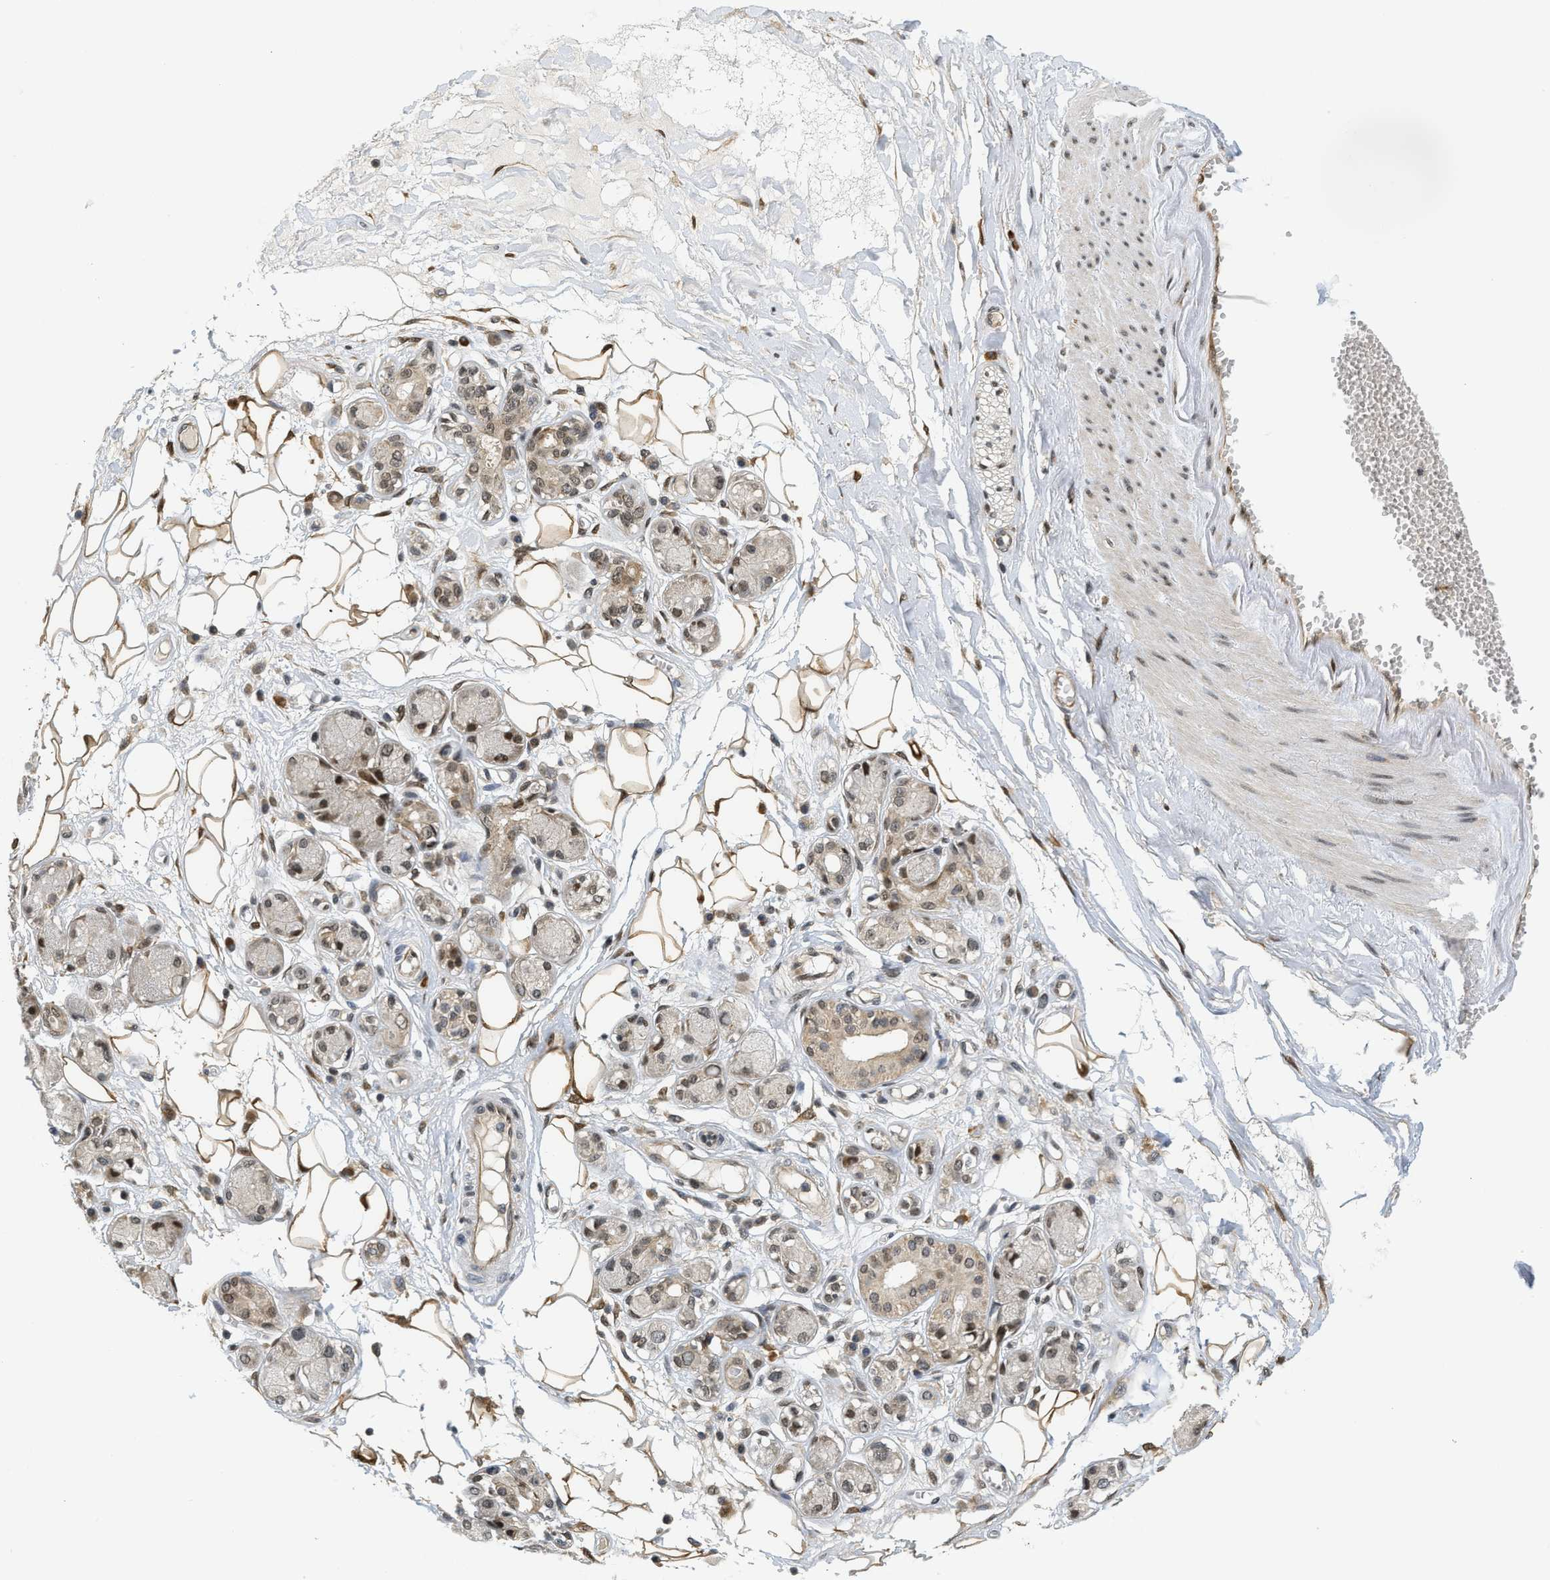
{"staining": {"intensity": "moderate", "quantity": ">75%", "location": "cytoplasmic/membranous,nuclear"}, "tissue": "adipose tissue", "cell_type": "Adipocytes", "image_type": "normal", "snomed": [{"axis": "morphology", "description": "Normal tissue, NOS"}, {"axis": "morphology", "description": "Inflammation, NOS"}, {"axis": "topography", "description": "Salivary gland"}, {"axis": "topography", "description": "Peripheral nerve tissue"}], "caption": "Adipocytes demonstrate medium levels of moderate cytoplasmic/membranous,nuclear expression in approximately >75% of cells in normal adipose tissue. The protein is stained brown, and the nuclei are stained in blue (DAB IHC with brightfield microscopy, high magnification).", "gene": "KMT2A", "patient": {"sex": "female", "age": 75}}